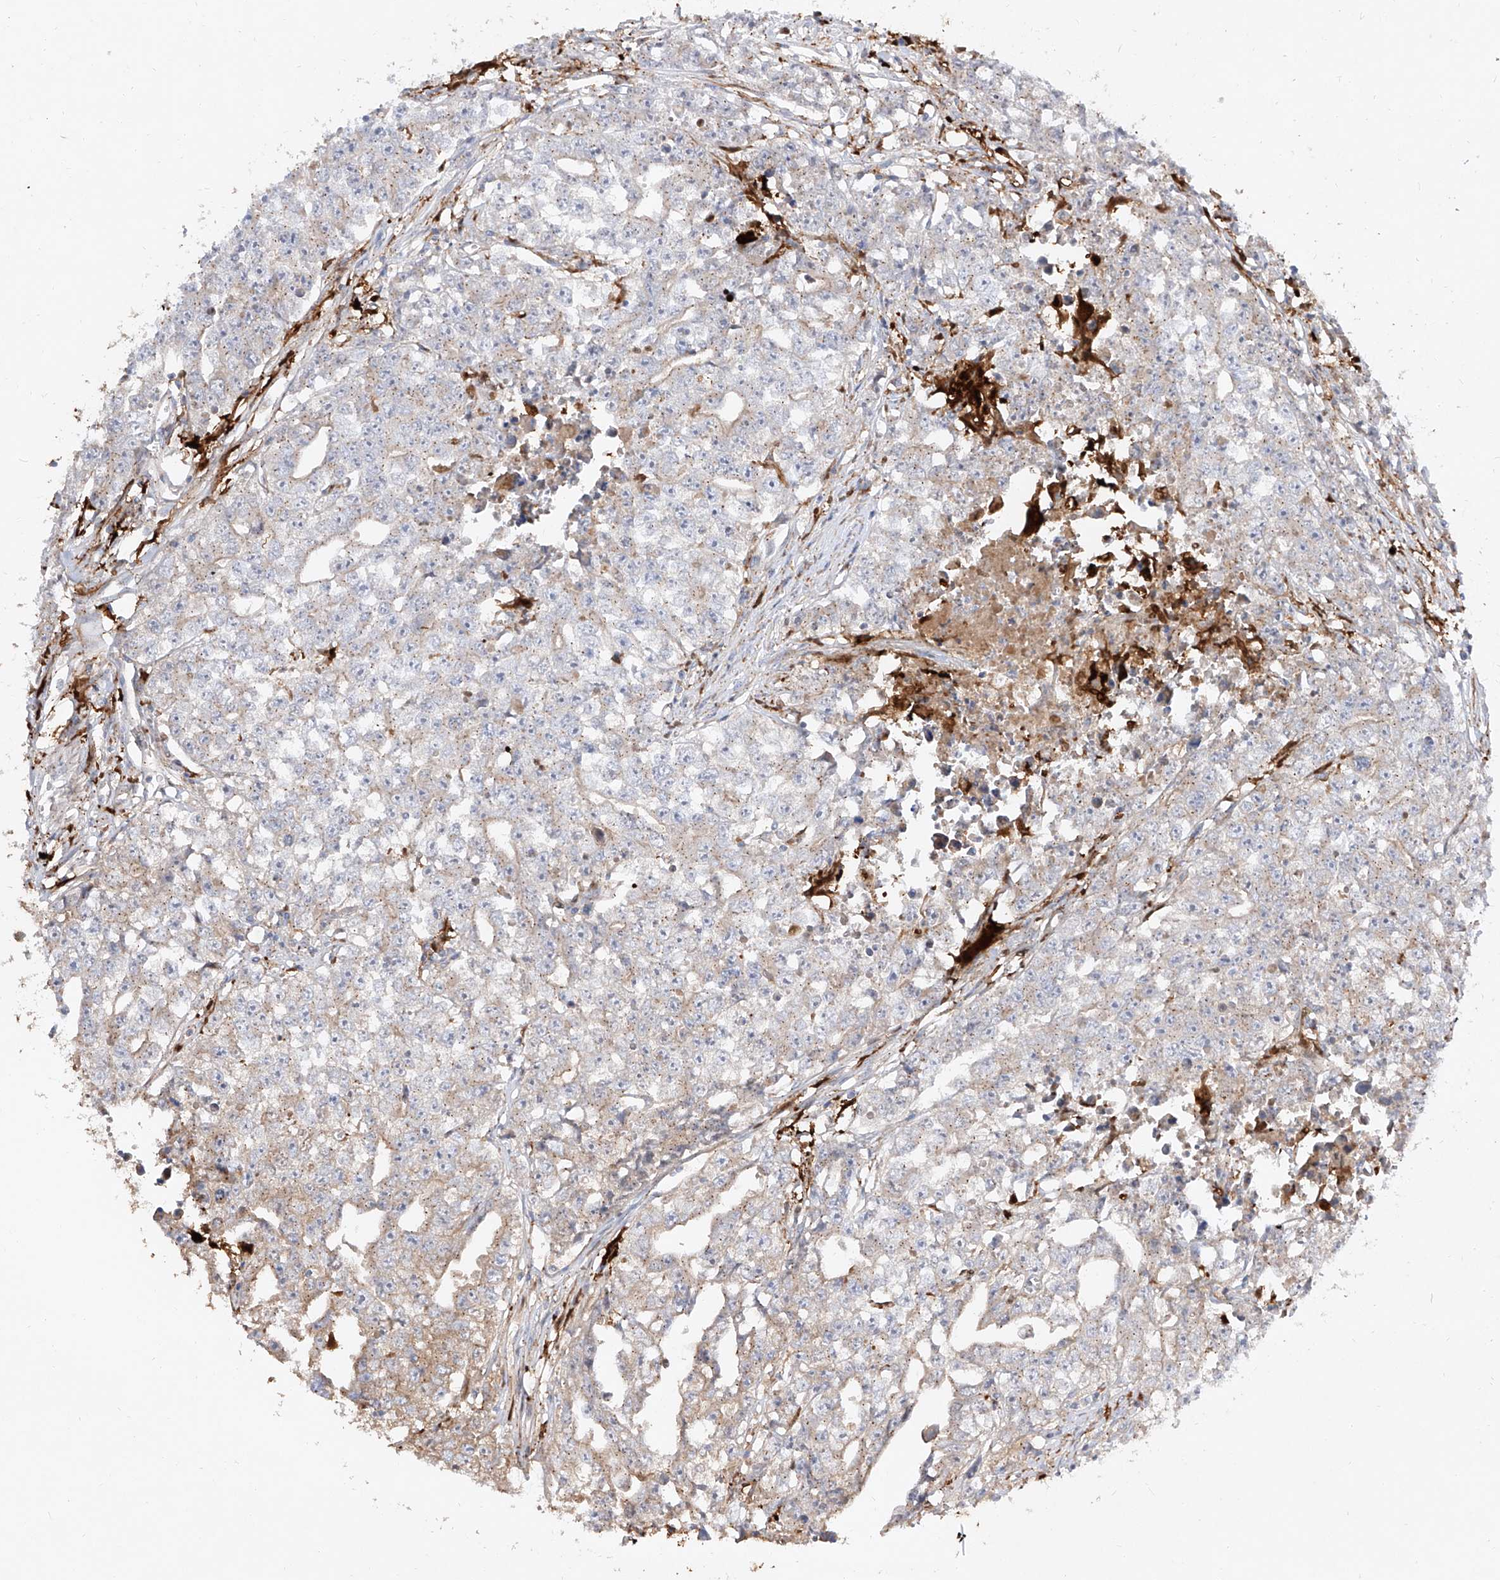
{"staining": {"intensity": "negative", "quantity": "none", "location": "none"}, "tissue": "testis cancer", "cell_type": "Tumor cells", "image_type": "cancer", "snomed": [{"axis": "morphology", "description": "Seminoma, NOS"}, {"axis": "morphology", "description": "Carcinoma, Embryonal, NOS"}, {"axis": "topography", "description": "Testis"}], "caption": "High magnification brightfield microscopy of testis seminoma stained with DAB (3,3'-diaminobenzidine) (brown) and counterstained with hematoxylin (blue): tumor cells show no significant expression.", "gene": "KYNU", "patient": {"sex": "male", "age": 43}}